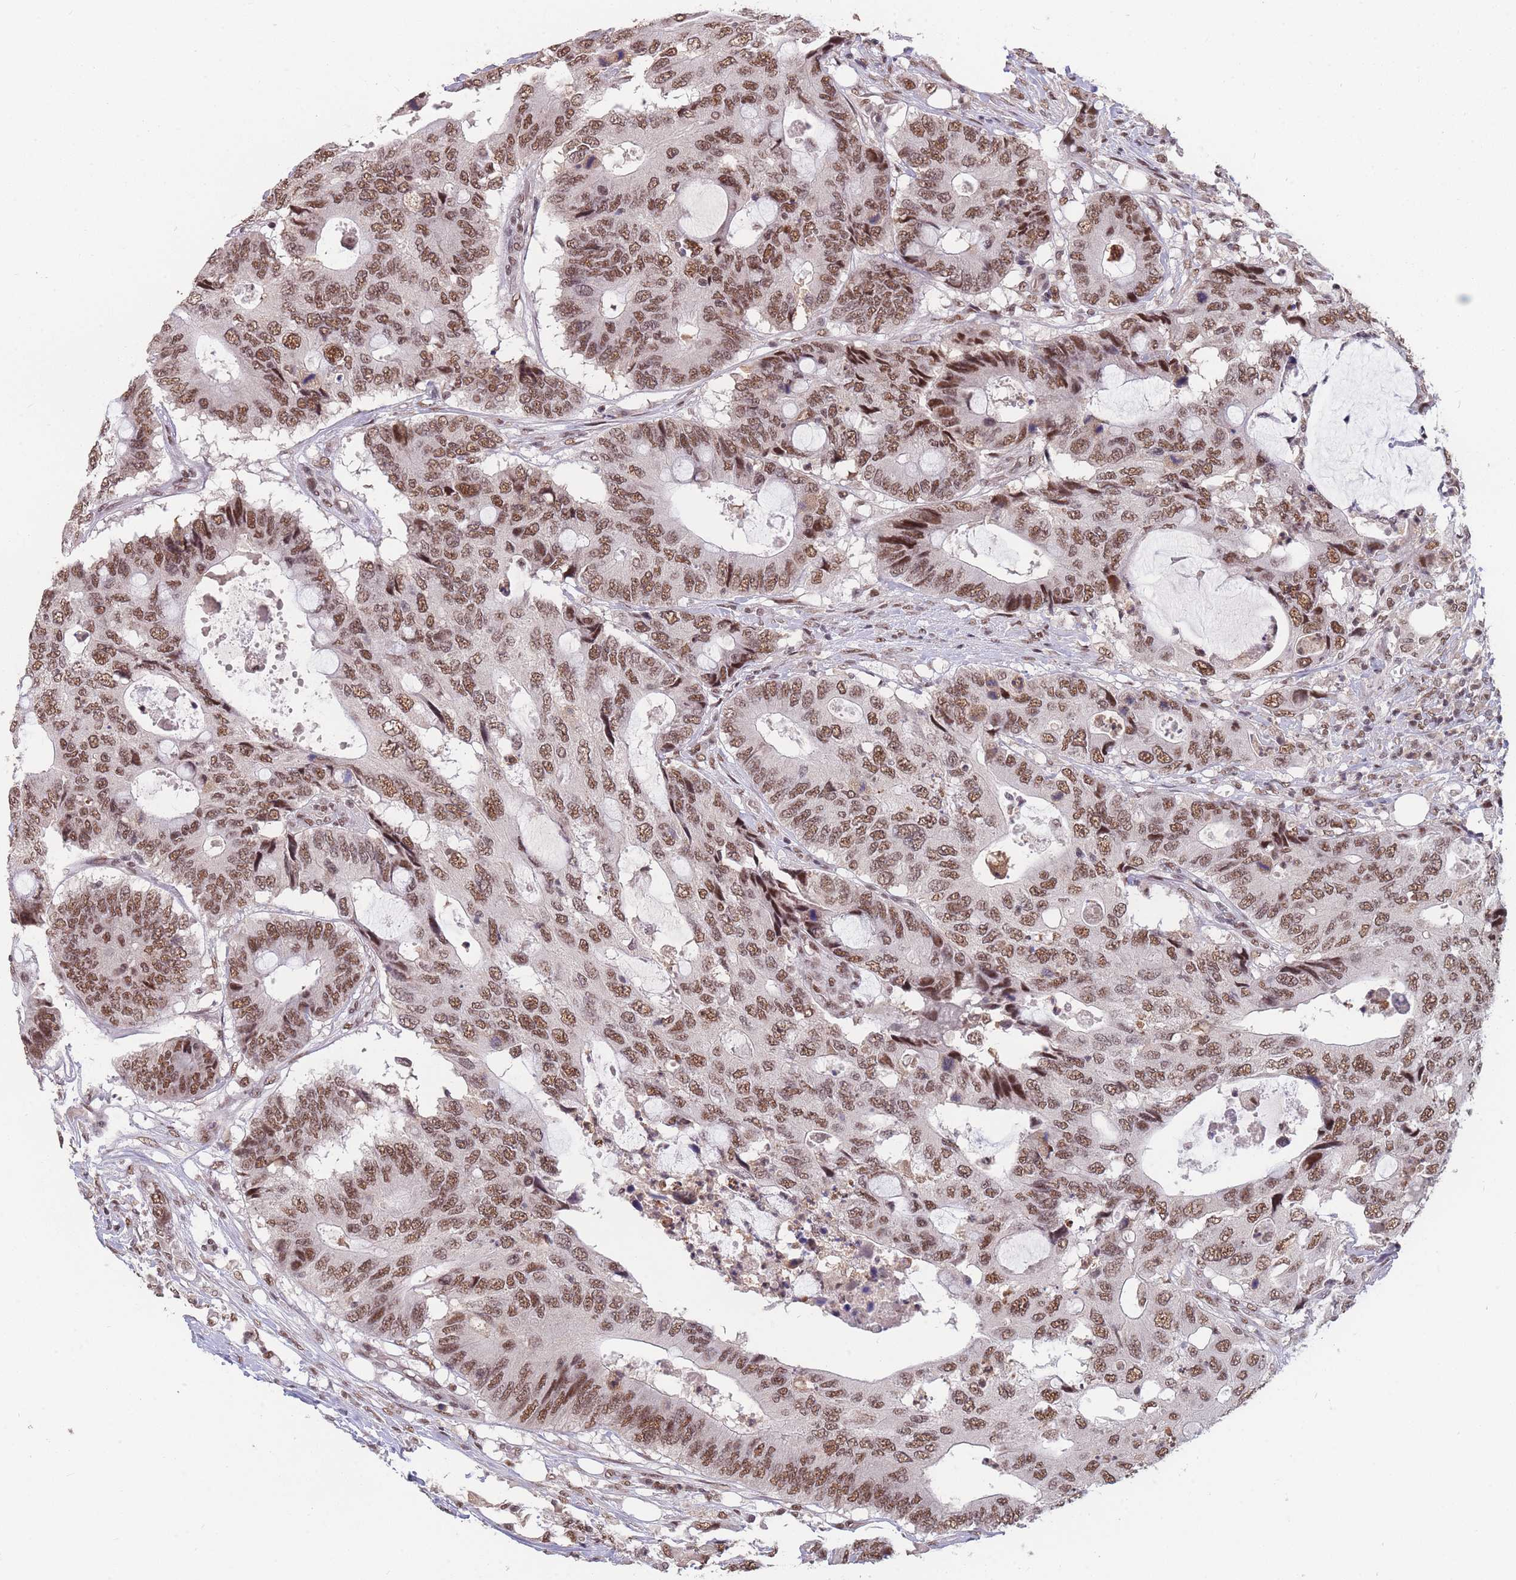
{"staining": {"intensity": "moderate", "quantity": ">75%", "location": "nuclear"}, "tissue": "colorectal cancer", "cell_type": "Tumor cells", "image_type": "cancer", "snomed": [{"axis": "morphology", "description": "Adenocarcinoma, NOS"}, {"axis": "topography", "description": "Colon"}], "caption": "Colorectal cancer (adenocarcinoma) tissue shows moderate nuclear expression in approximately >75% of tumor cells Nuclei are stained in blue.", "gene": "SNRPA1", "patient": {"sex": "male", "age": 71}}